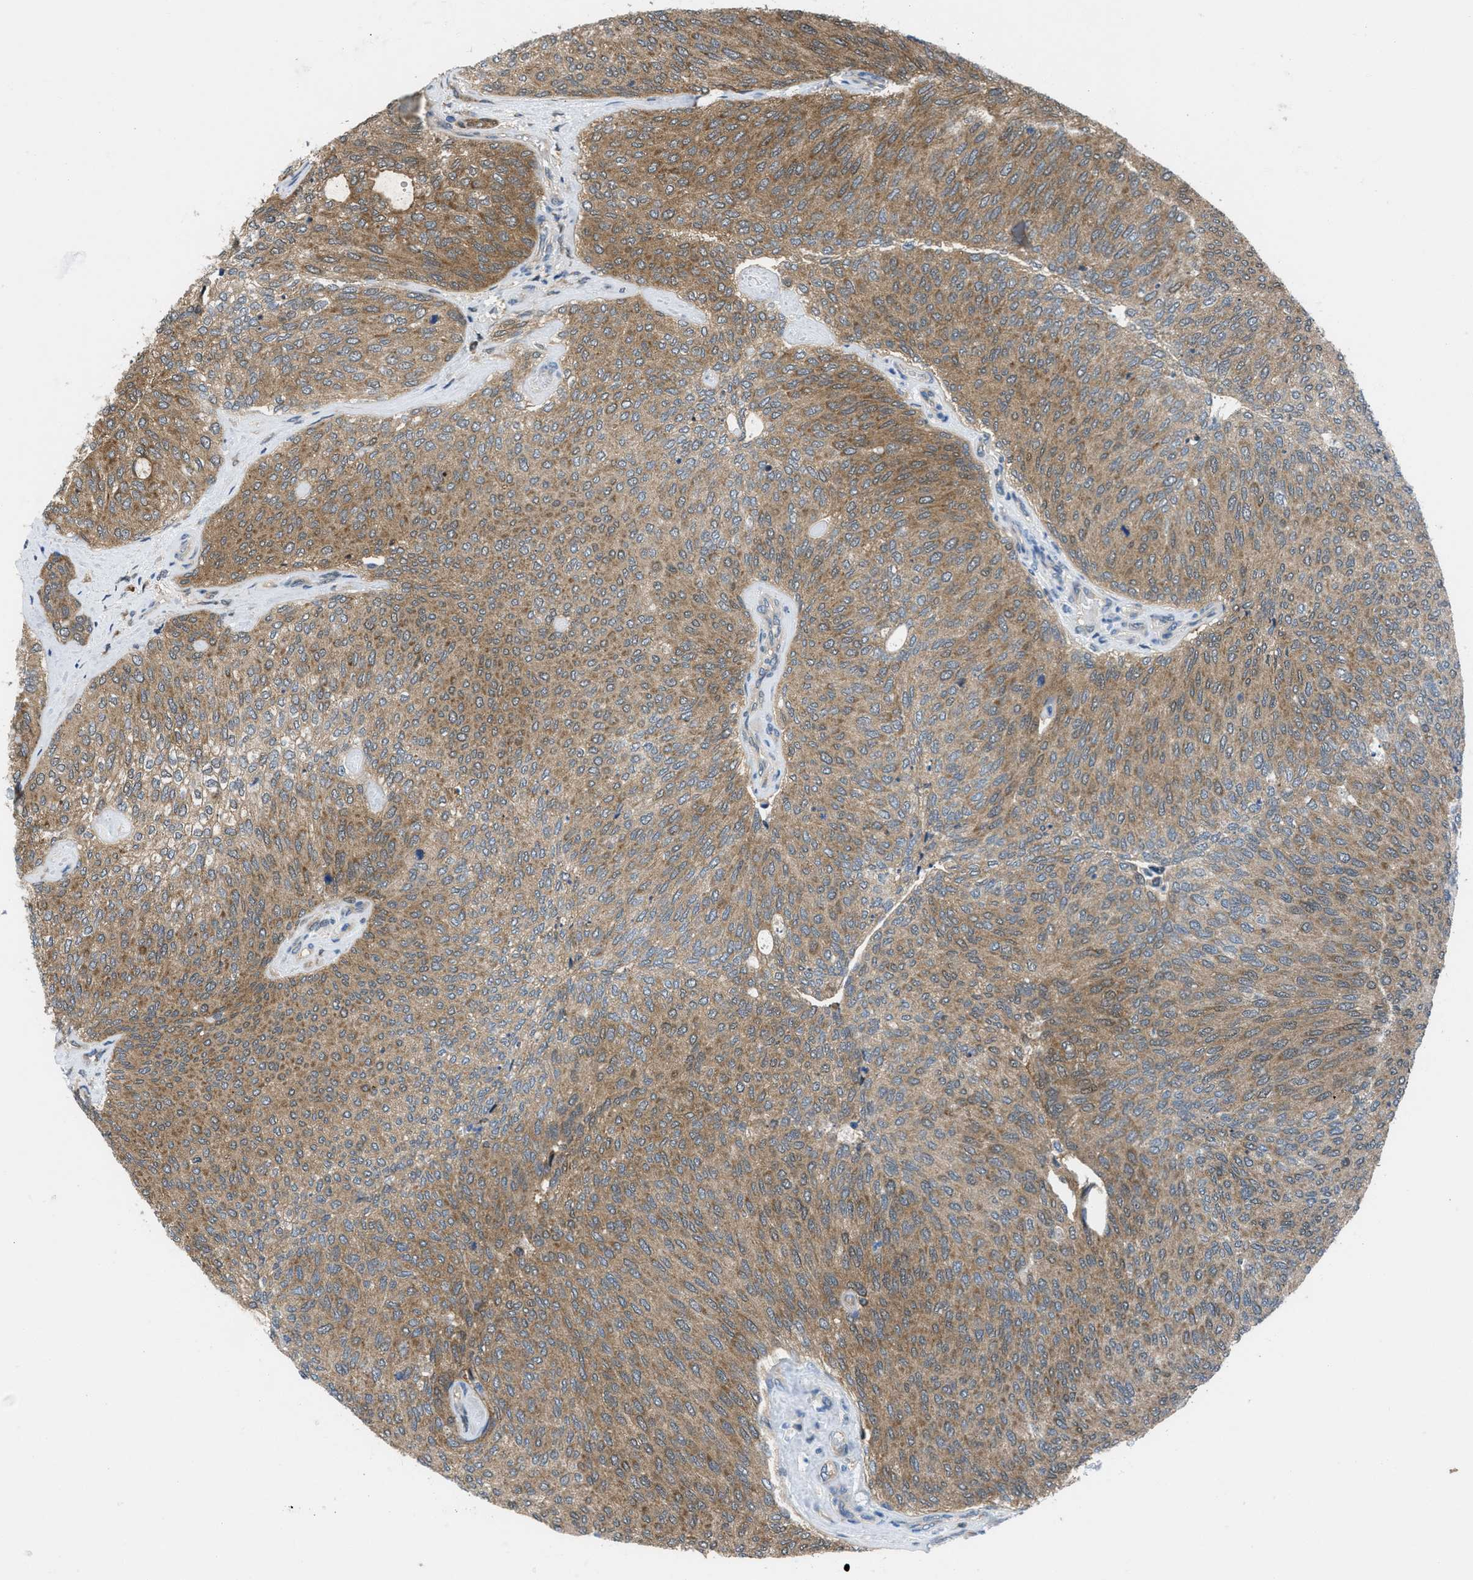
{"staining": {"intensity": "moderate", "quantity": ">75%", "location": "cytoplasmic/membranous"}, "tissue": "urothelial cancer", "cell_type": "Tumor cells", "image_type": "cancer", "snomed": [{"axis": "morphology", "description": "Urothelial carcinoma, Low grade"}, {"axis": "topography", "description": "Urinary bladder"}], "caption": "There is medium levels of moderate cytoplasmic/membranous expression in tumor cells of low-grade urothelial carcinoma, as demonstrated by immunohistochemical staining (brown color).", "gene": "PIP5K1C", "patient": {"sex": "female", "age": 79}}